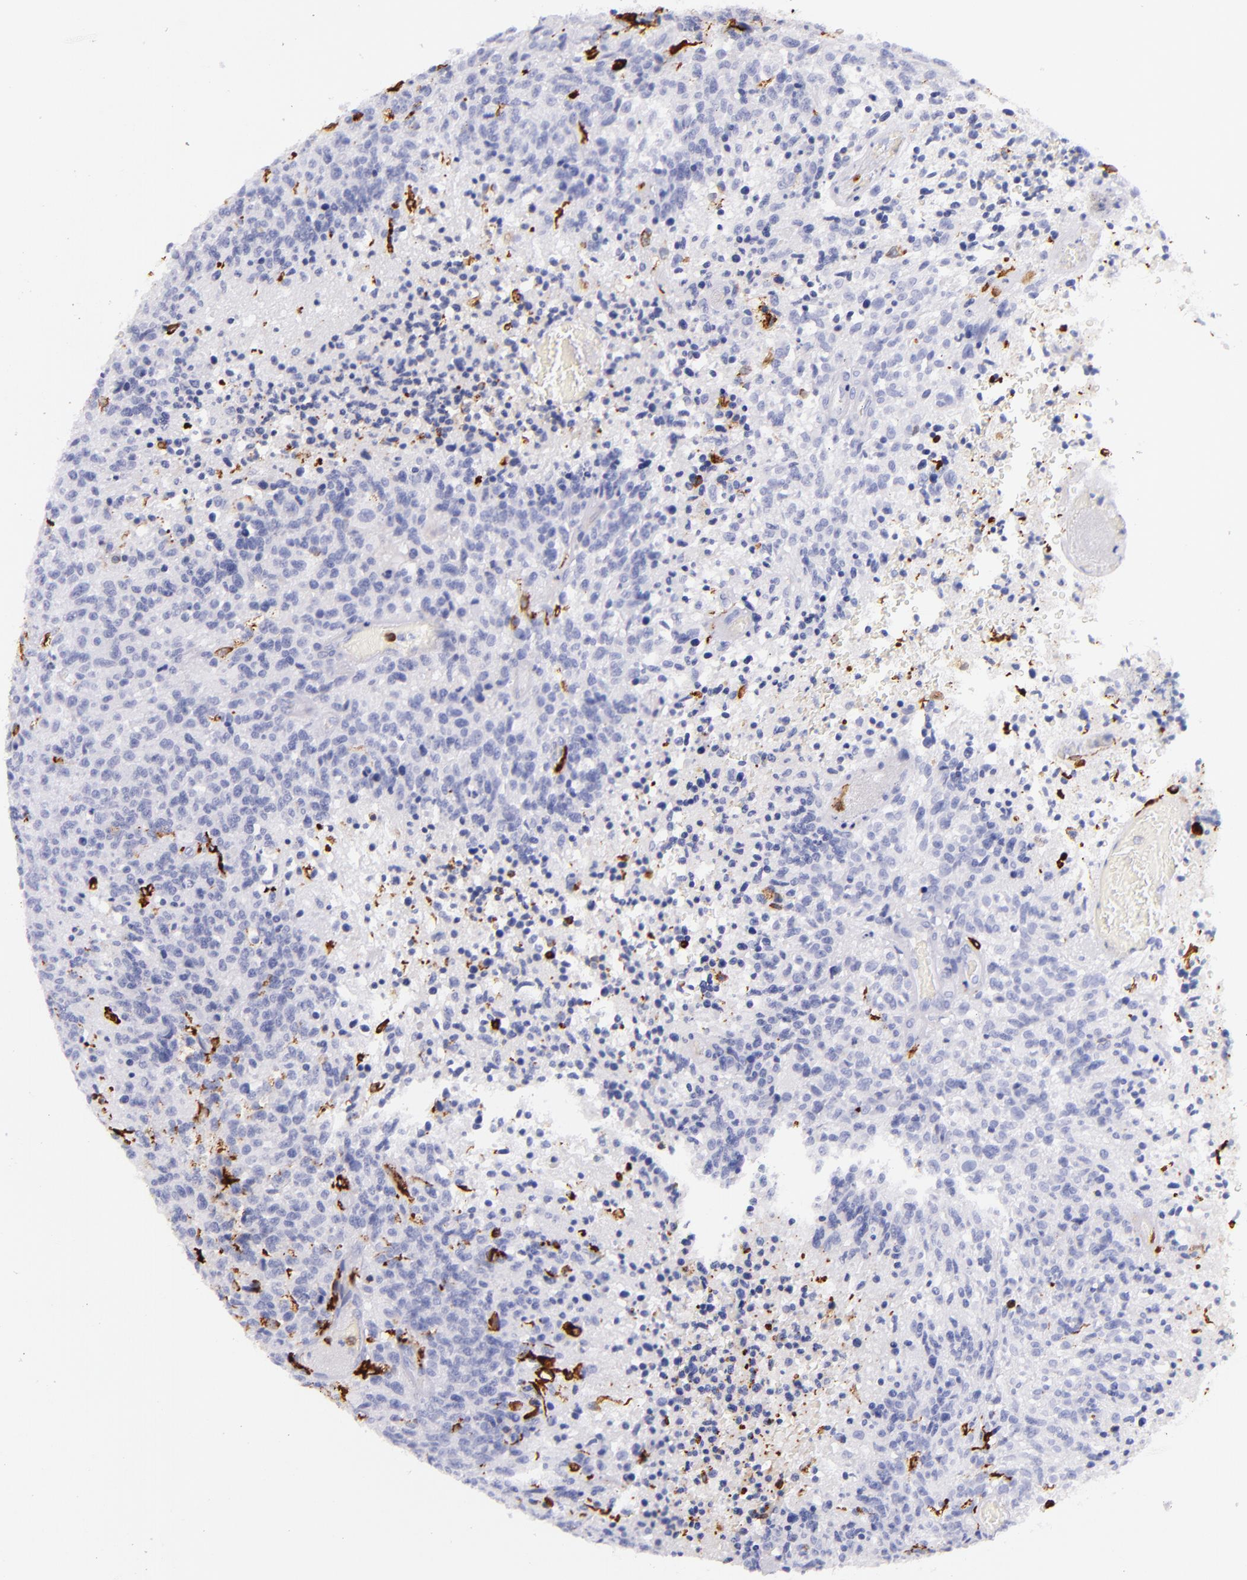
{"staining": {"intensity": "negative", "quantity": "none", "location": "none"}, "tissue": "glioma", "cell_type": "Tumor cells", "image_type": "cancer", "snomed": [{"axis": "morphology", "description": "Glioma, malignant, High grade"}, {"axis": "topography", "description": "Brain"}], "caption": "A histopathology image of human glioma is negative for staining in tumor cells. (DAB (3,3'-diaminobenzidine) immunohistochemistry visualized using brightfield microscopy, high magnification).", "gene": "CD163", "patient": {"sex": "male", "age": 36}}